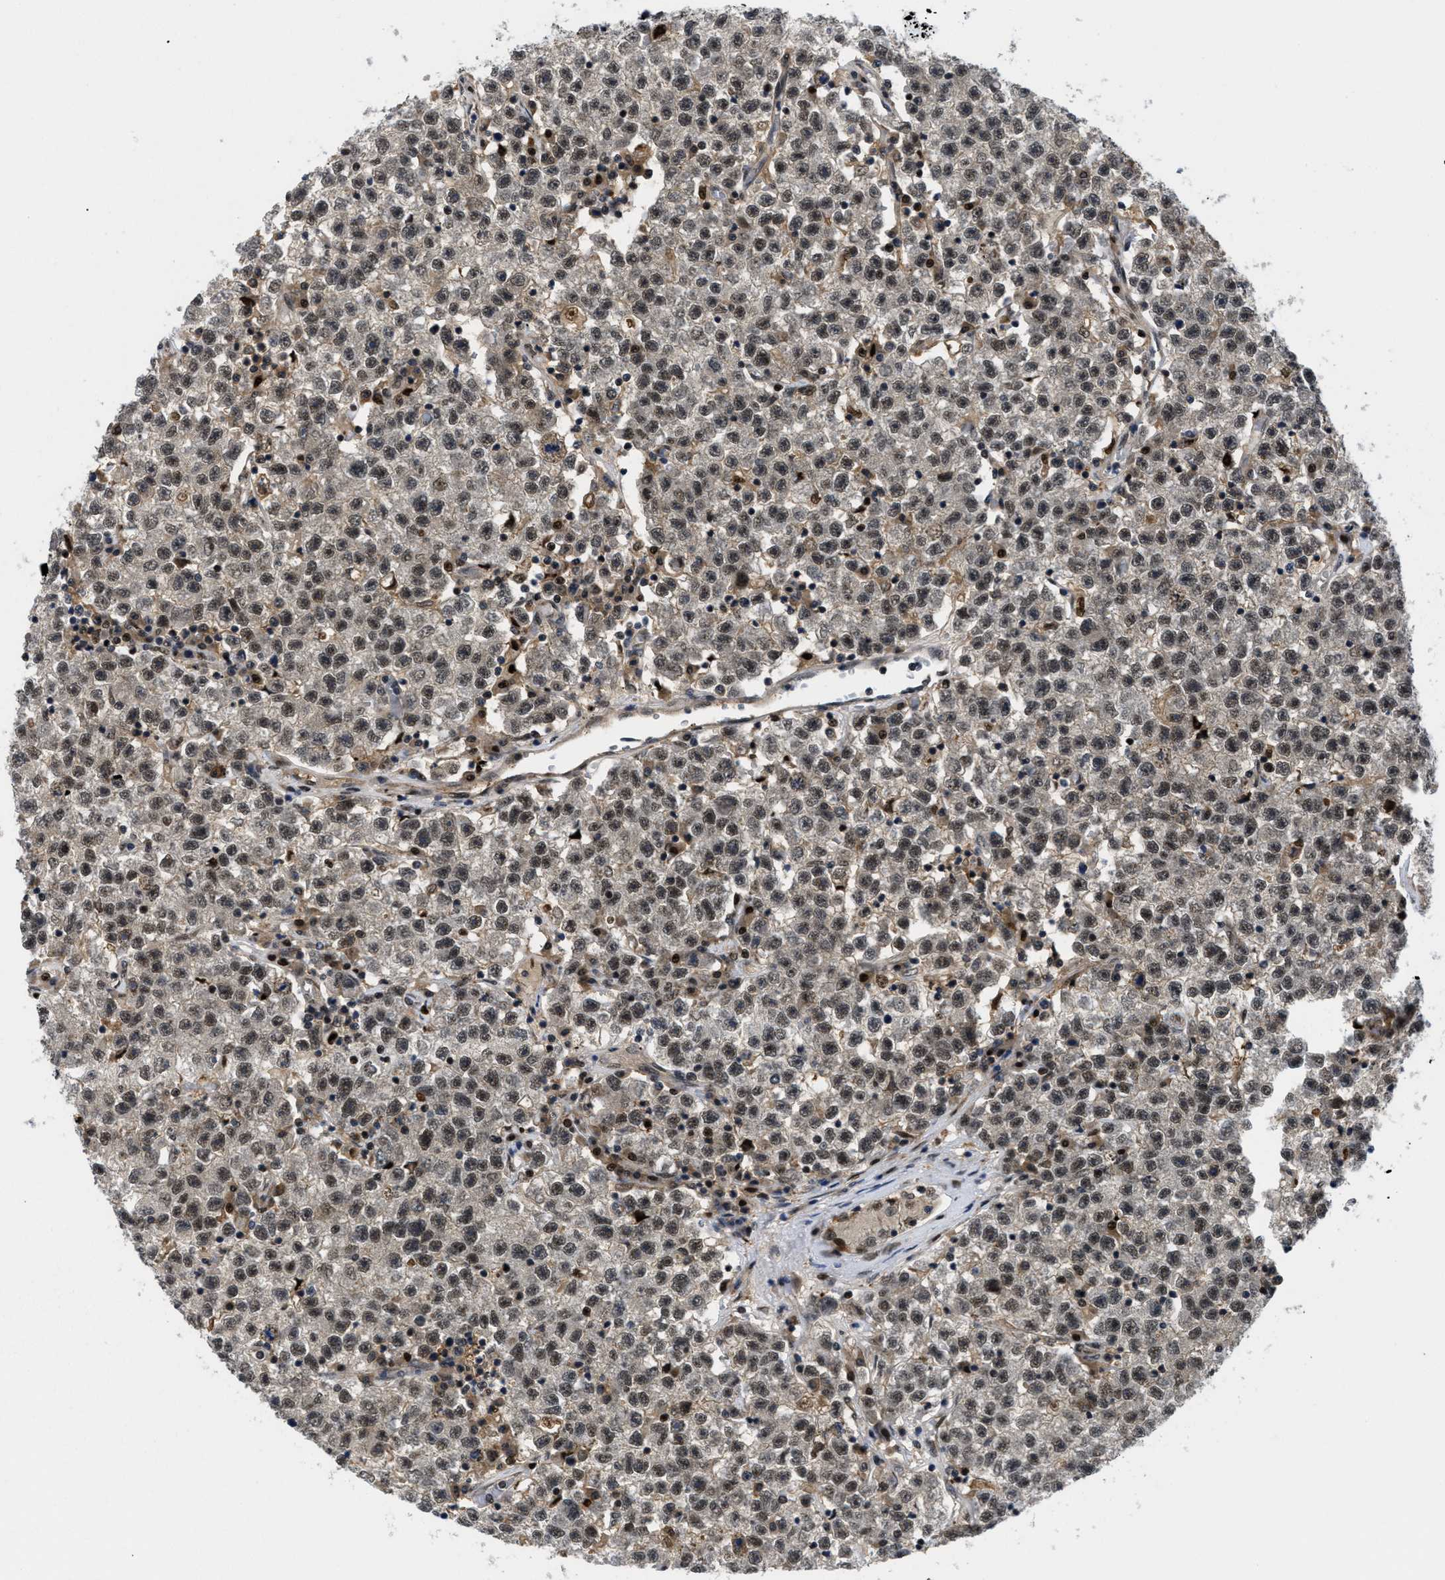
{"staining": {"intensity": "moderate", "quantity": ">75%", "location": "cytoplasmic/membranous,nuclear"}, "tissue": "testis cancer", "cell_type": "Tumor cells", "image_type": "cancer", "snomed": [{"axis": "morphology", "description": "Seminoma, NOS"}, {"axis": "topography", "description": "Testis"}], "caption": "Brown immunohistochemical staining in human testis cancer (seminoma) reveals moderate cytoplasmic/membranous and nuclear expression in about >75% of tumor cells.", "gene": "SLC29A2", "patient": {"sex": "male", "age": 22}}